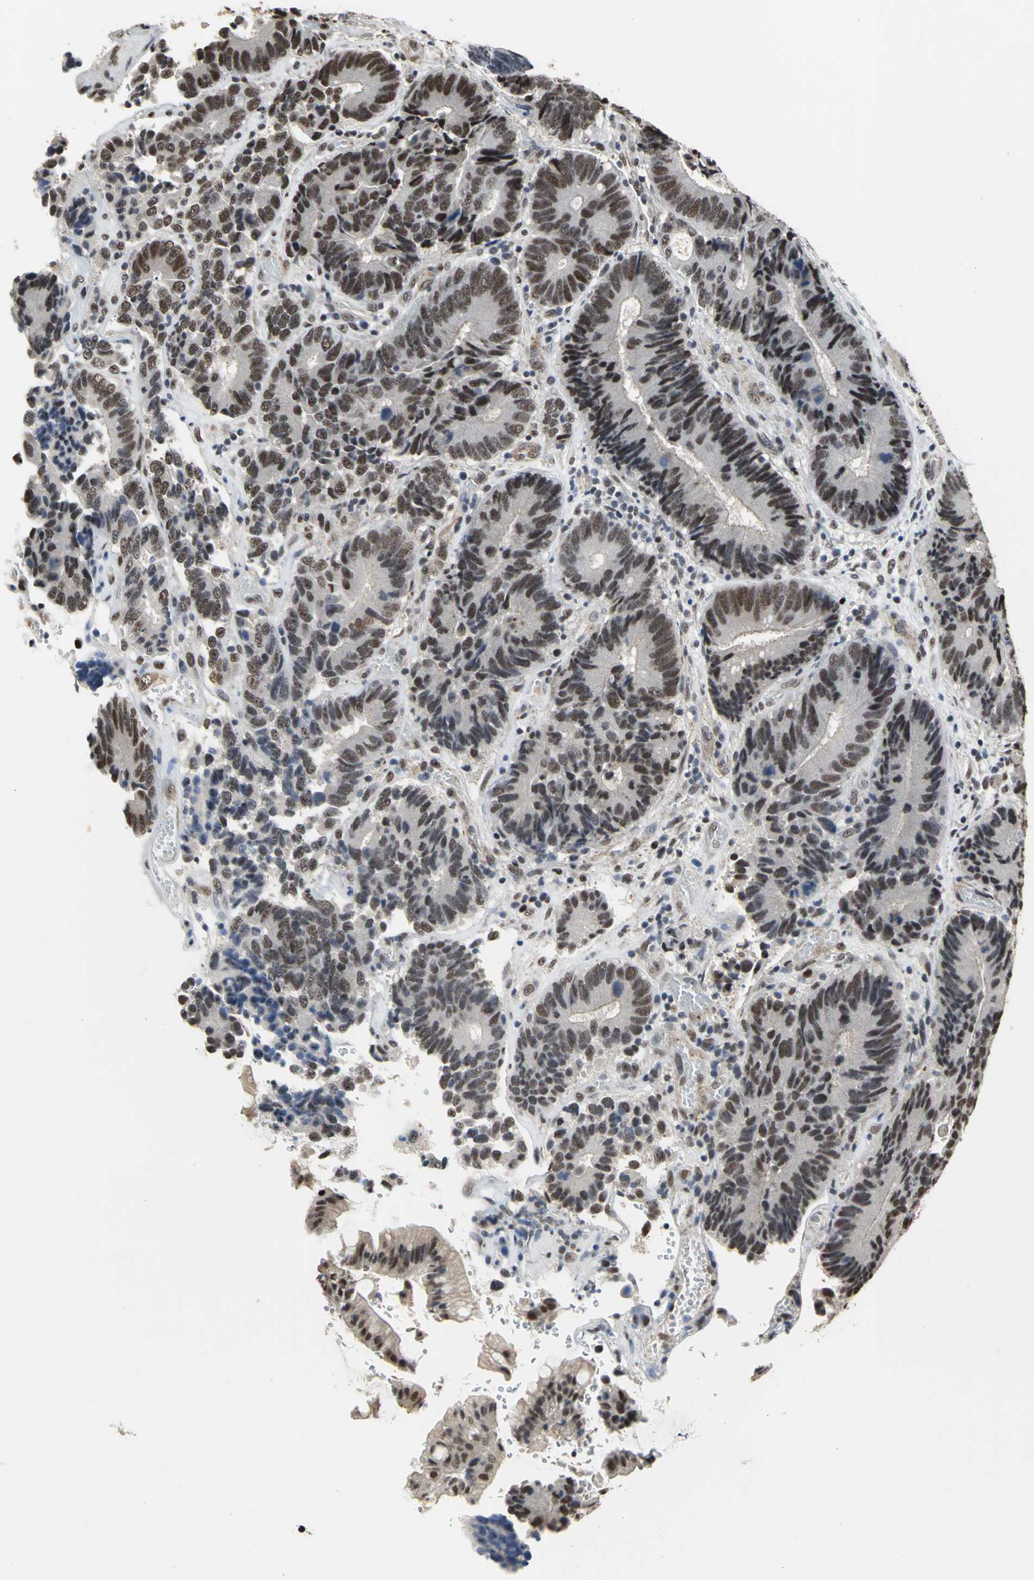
{"staining": {"intensity": "strong", "quantity": ">75%", "location": "nuclear"}, "tissue": "colorectal cancer", "cell_type": "Tumor cells", "image_type": "cancer", "snomed": [{"axis": "morphology", "description": "Adenocarcinoma, NOS"}, {"axis": "topography", "description": "Colon"}], "caption": "Immunohistochemistry of human colorectal cancer reveals high levels of strong nuclear staining in approximately >75% of tumor cells. Nuclei are stained in blue.", "gene": "CCDC88C", "patient": {"sex": "female", "age": 78}}